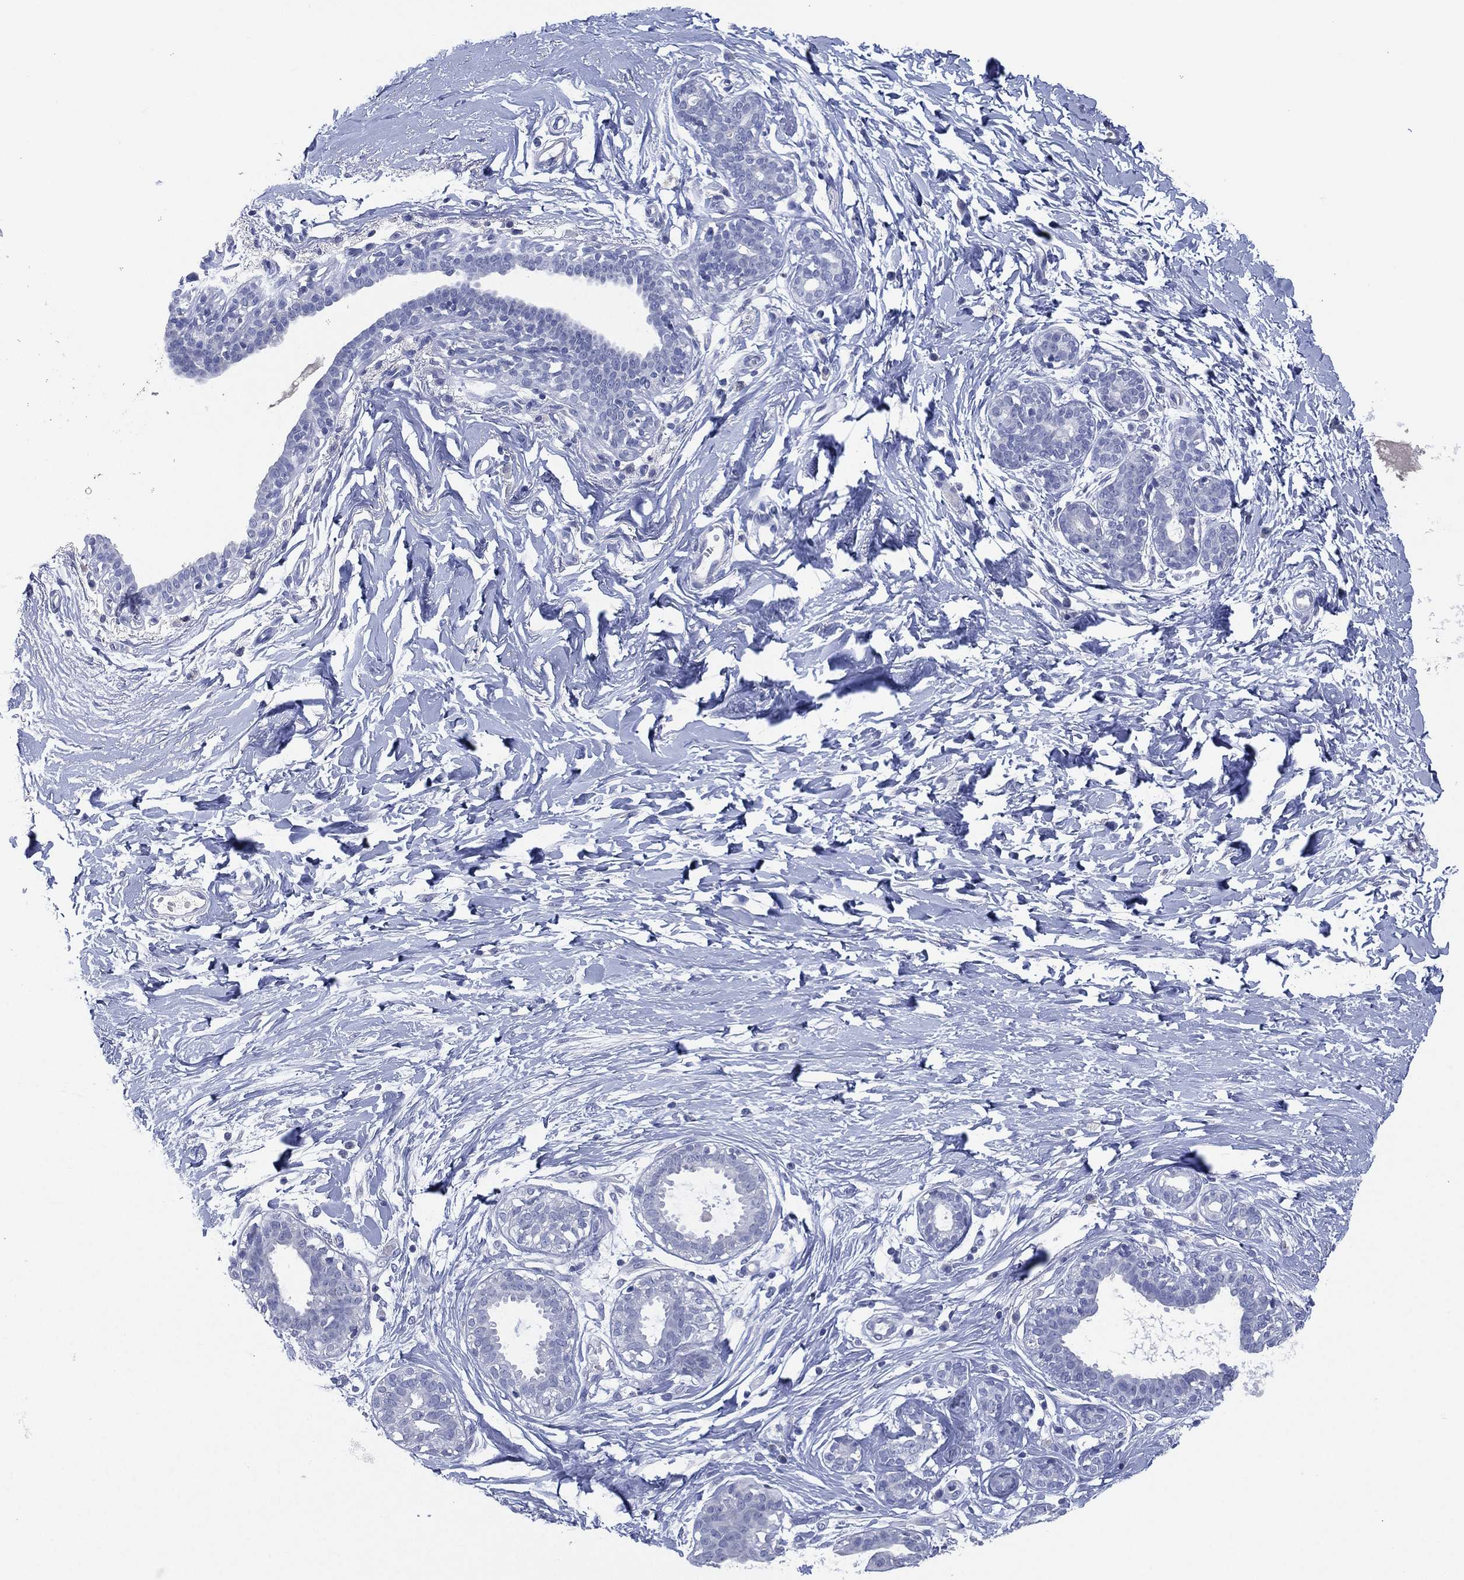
{"staining": {"intensity": "negative", "quantity": "none", "location": "none"}, "tissue": "breast", "cell_type": "Adipocytes", "image_type": "normal", "snomed": [{"axis": "morphology", "description": "Normal tissue, NOS"}, {"axis": "topography", "description": "Breast"}], "caption": "Immunohistochemical staining of normal breast shows no significant staining in adipocytes.", "gene": "KRT35", "patient": {"sex": "female", "age": 37}}